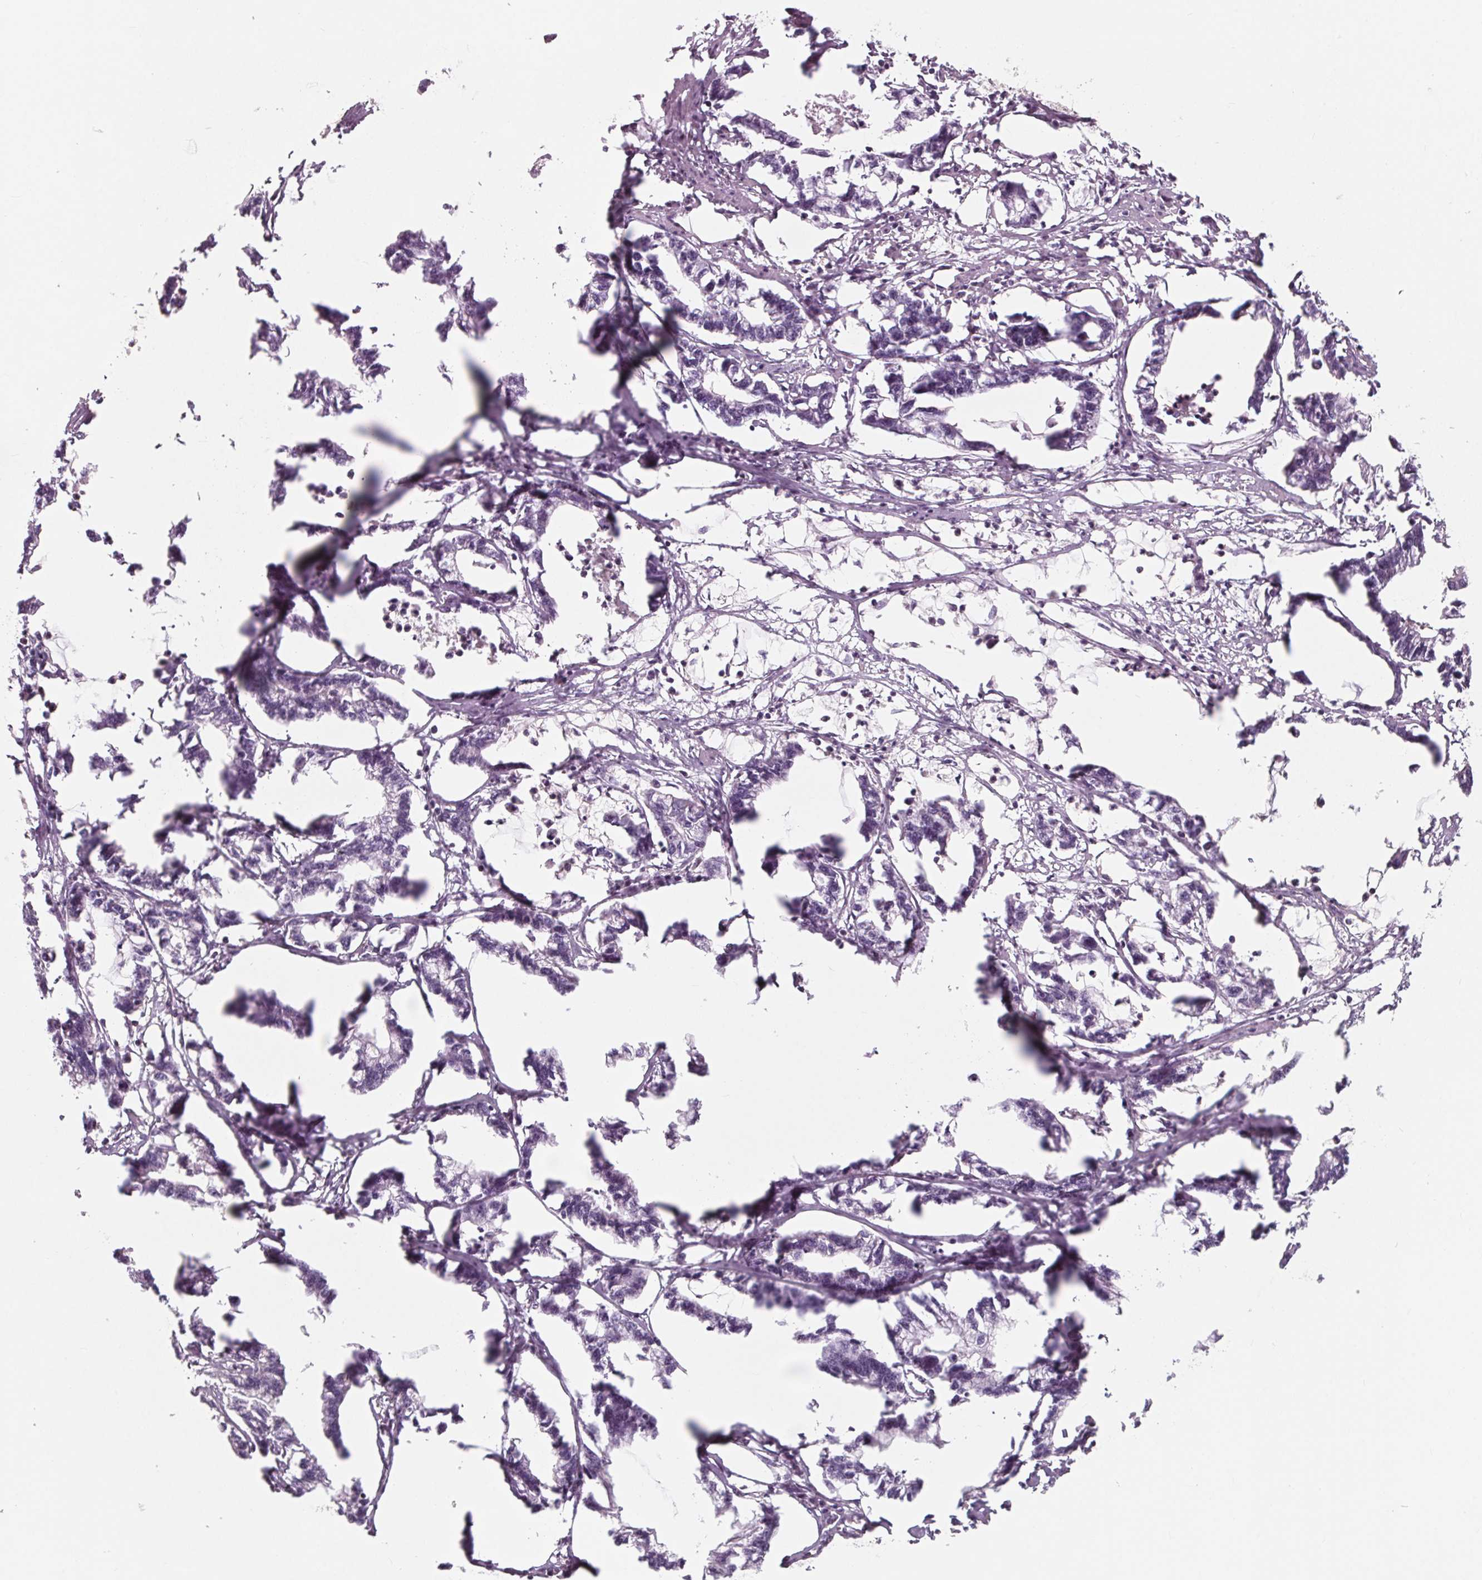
{"staining": {"intensity": "negative", "quantity": "none", "location": "none"}, "tissue": "stomach cancer", "cell_type": "Tumor cells", "image_type": "cancer", "snomed": [{"axis": "morphology", "description": "Adenocarcinoma, NOS"}, {"axis": "topography", "description": "Stomach"}], "caption": "IHC of adenocarcinoma (stomach) reveals no staining in tumor cells.", "gene": "ARHGAP25", "patient": {"sex": "male", "age": 83}}